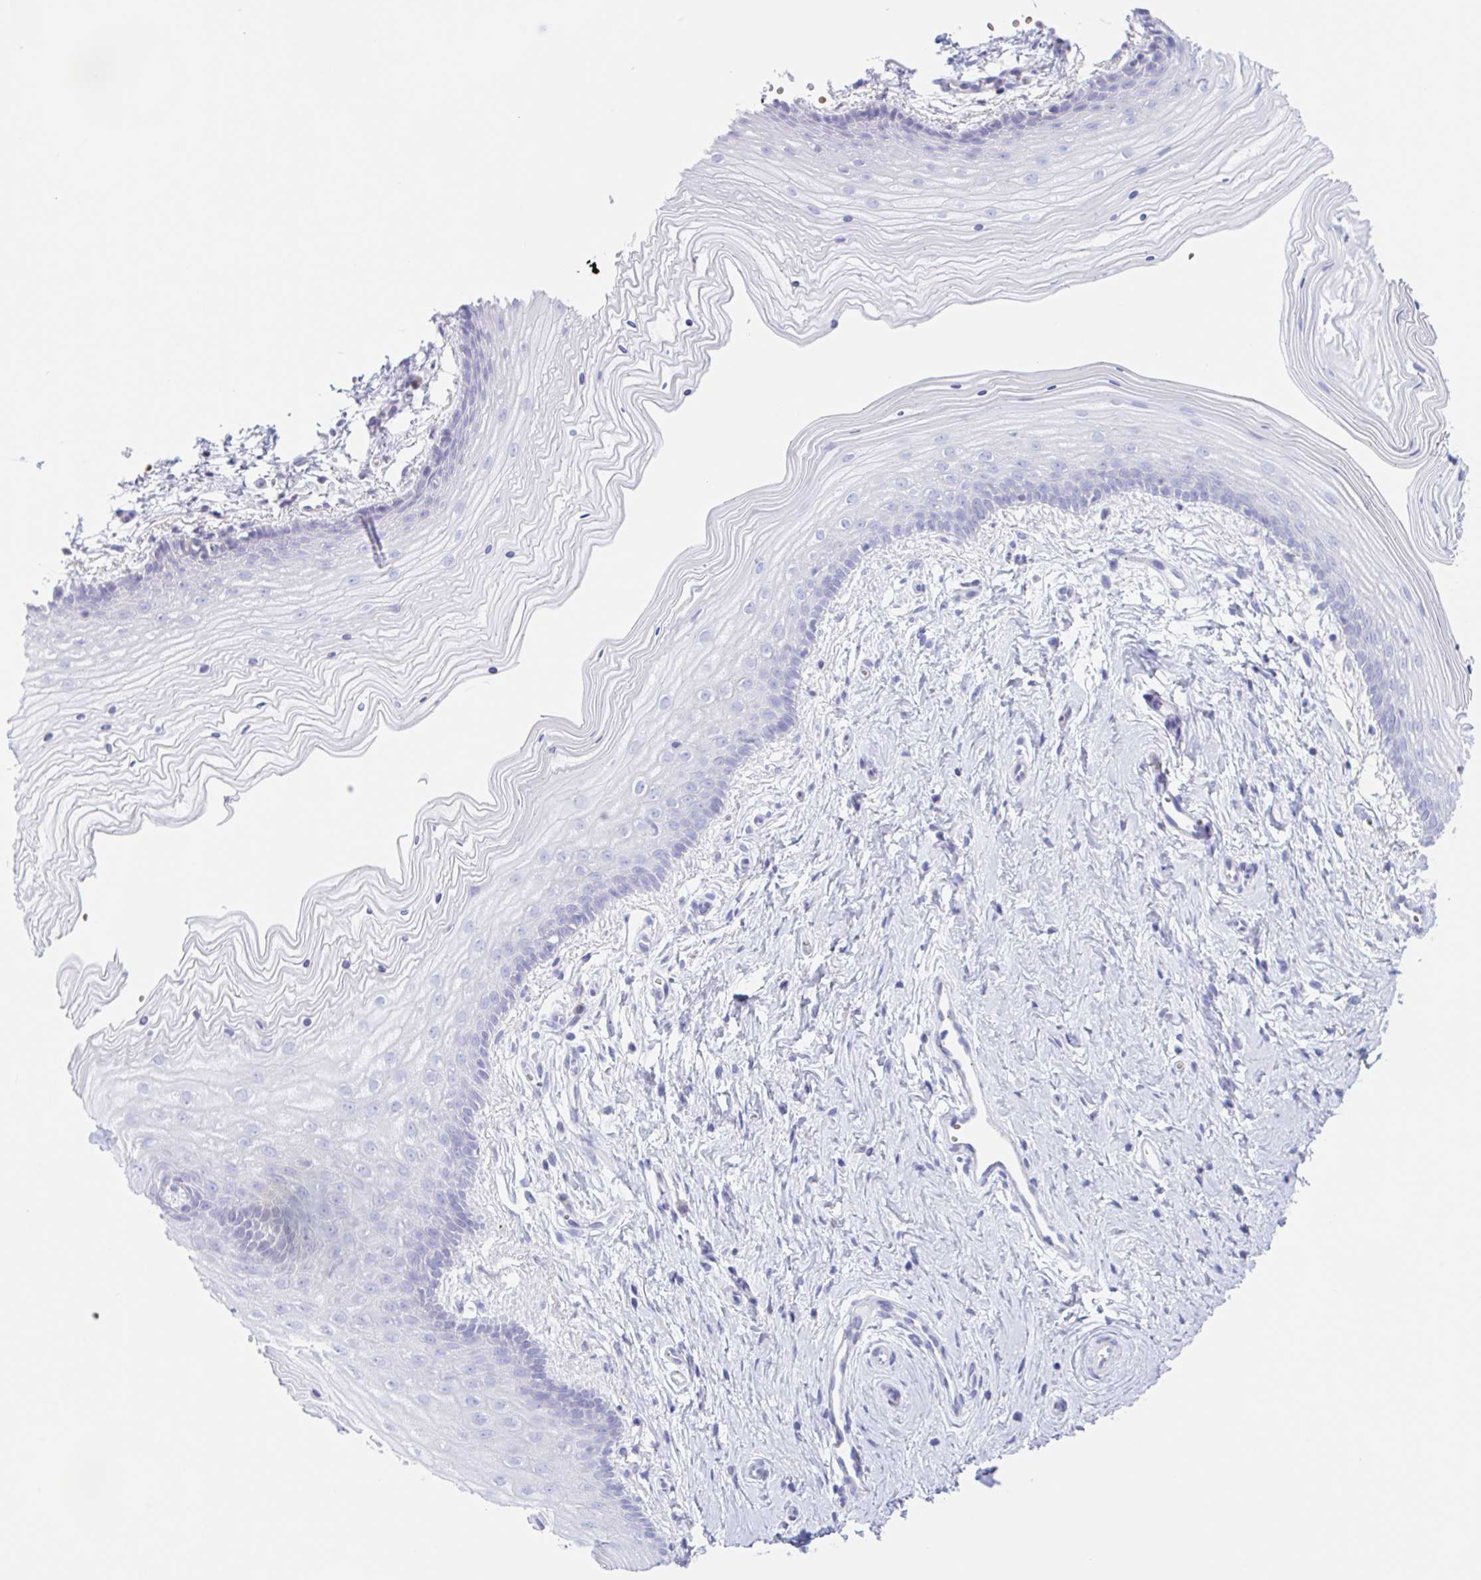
{"staining": {"intensity": "negative", "quantity": "none", "location": "none"}, "tissue": "vagina", "cell_type": "Squamous epithelial cells", "image_type": "normal", "snomed": [{"axis": "morphology", "description": "Normal tissue, NOS"}, {"axis": "topography", "description": "Vagina"}], "caption": "Immunohistochemical staining of benign human vagina displays no significant positivity in squamous epithelial cells. The staining was performed using DAB to visualize the protein expression in brown, while the nuclei were stained in blue with hematoxylin (Magnification: 20x).", "gene": "ANKRD9", "patient": {"sex": "female", "age": 38}}